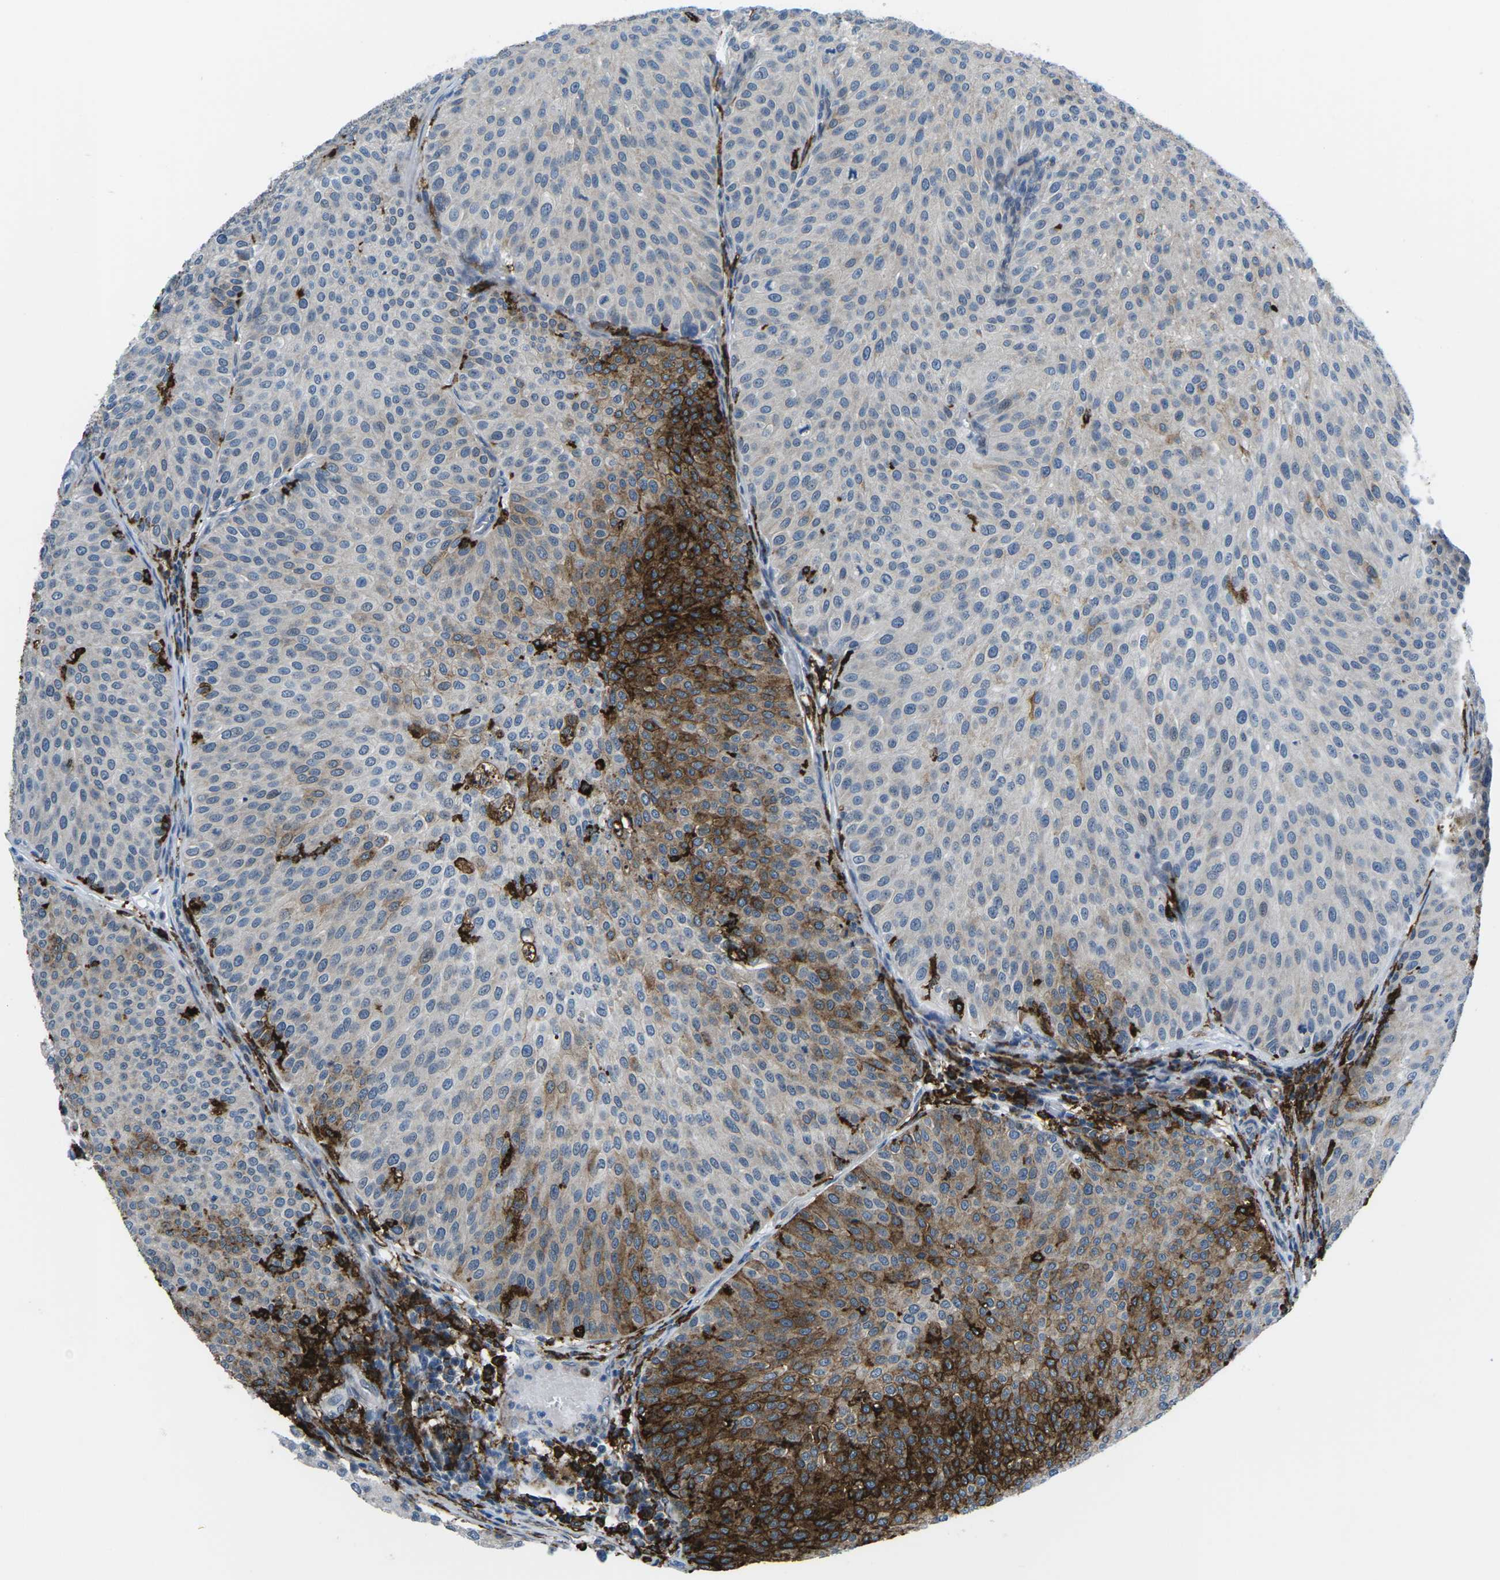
{"staining": {"intensity": "strong", "quantity": "25%-75%", "location": "cytoplasmic/membranous"}, "tissue": "urothelial cancer", "cell_type": "Tumor cells", "image_type": "cancer", "snomed": [{"axis": "morphology", "description": "Urothelial carcinoma, Low grade"}, {"axis": "topography", "description": "Smooth muscle"}, {"axis": "topography", "description": "Urinary bladder"}], "caption": "The photomicrograph reveals immunohistochemical staining of urothelial carcinoma (low-grade). There is strong cytoplasmic/membranous positivity is identified in approximately 25%-75% of tumor cells.", "gene": "PTPN1", "patient": {"sex": "male", "age": 60}}